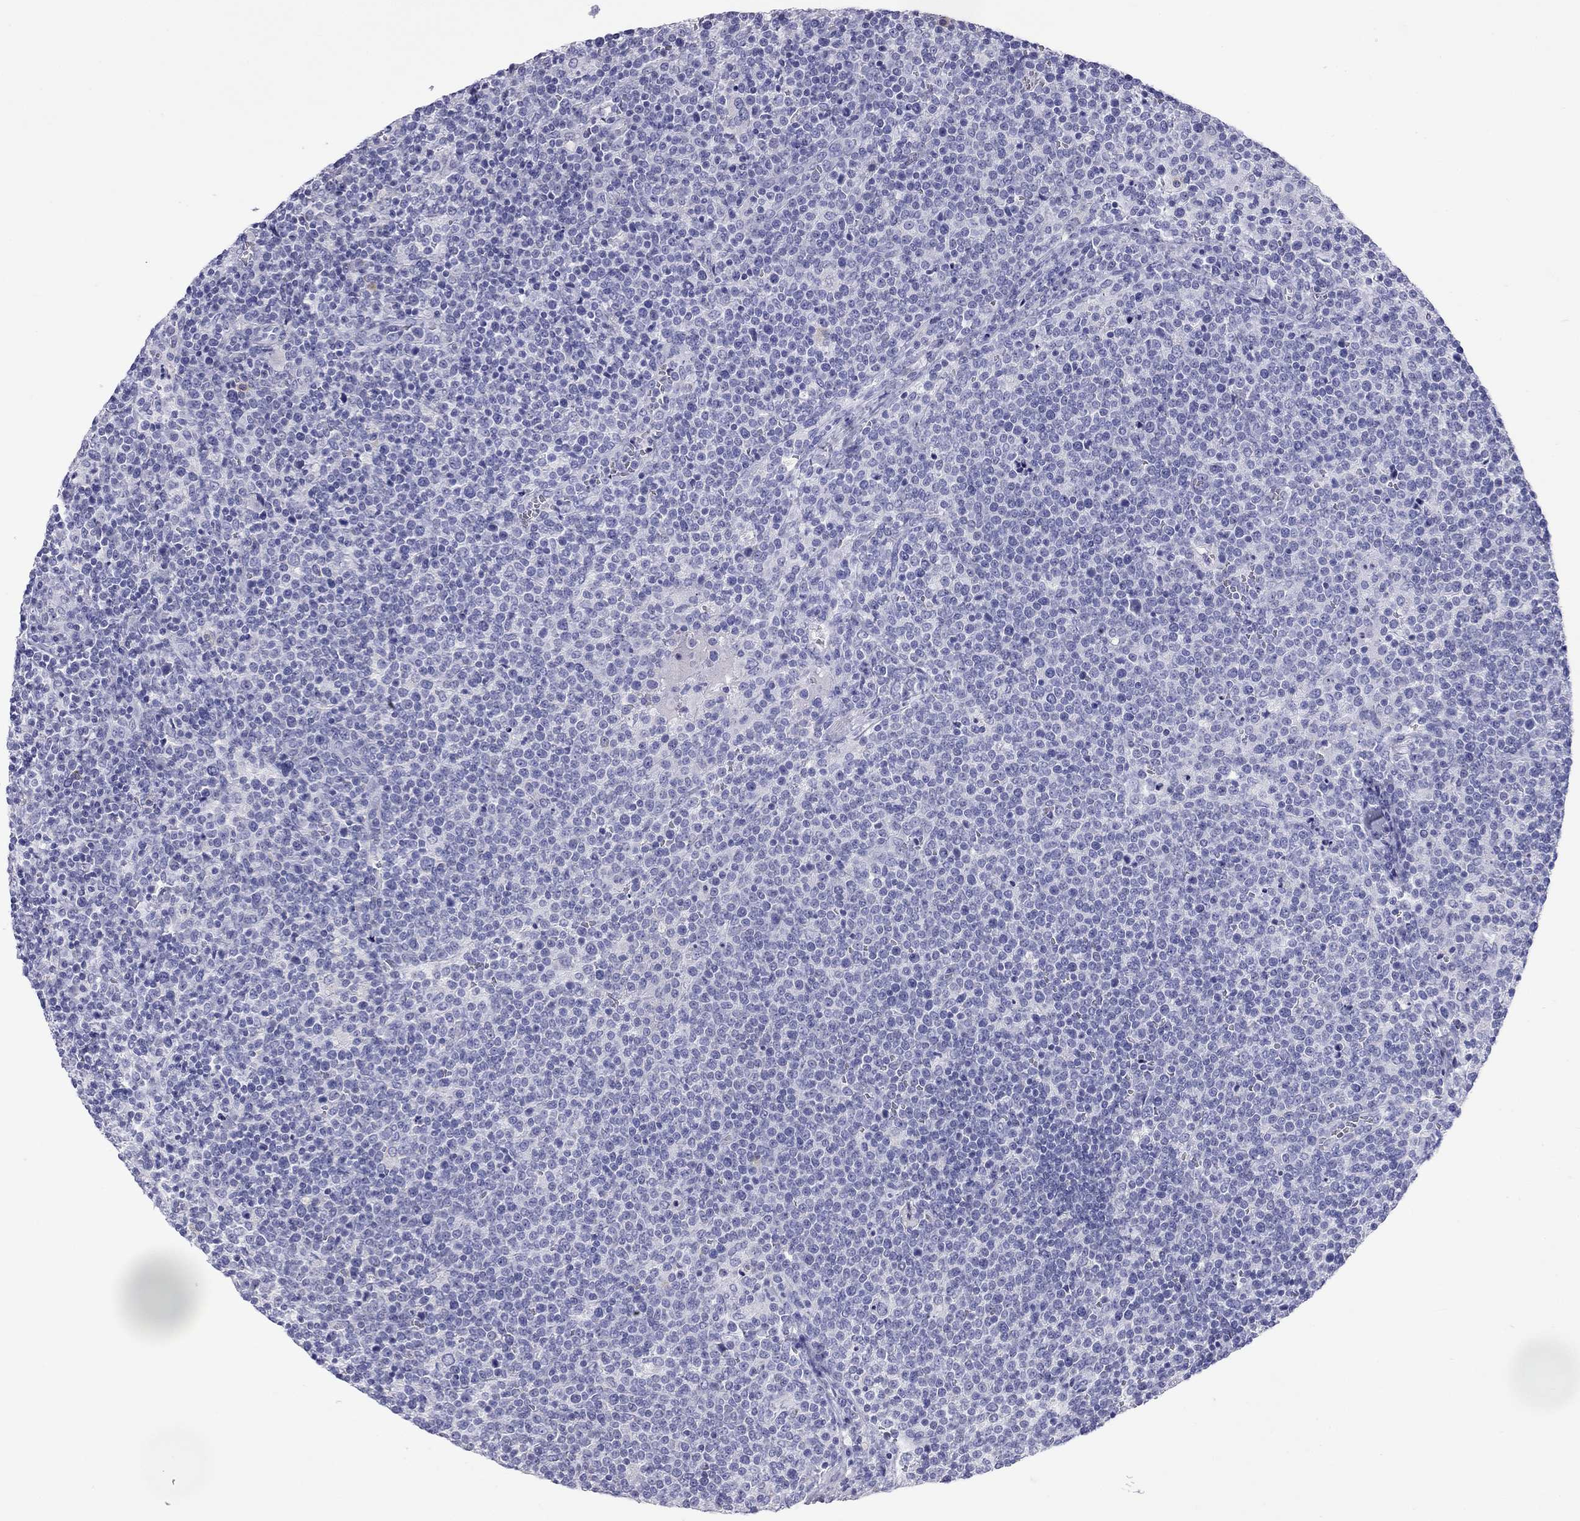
{"staining": {"intensity": "negative", "quantity": "none", "location": "none"}, "tissue": "lymphoma", "cell_type": "Tumor cells", "image_type": "cancer", "snomed": [{"axis": "morphology", "description": "Malignant lymphoma, non-Hodgkin's type, High grade"}, {"axis": "topography", "description": "Lymph node"}], "caption": "A photomicrograph of malignant lymphoma, non-Hodgkin's type (high-grade) stained for a protein demonstrates no brown staining in tumor cells.", "gene": "DPY19L2", "patient": {"sex": "male", "age": 61}}